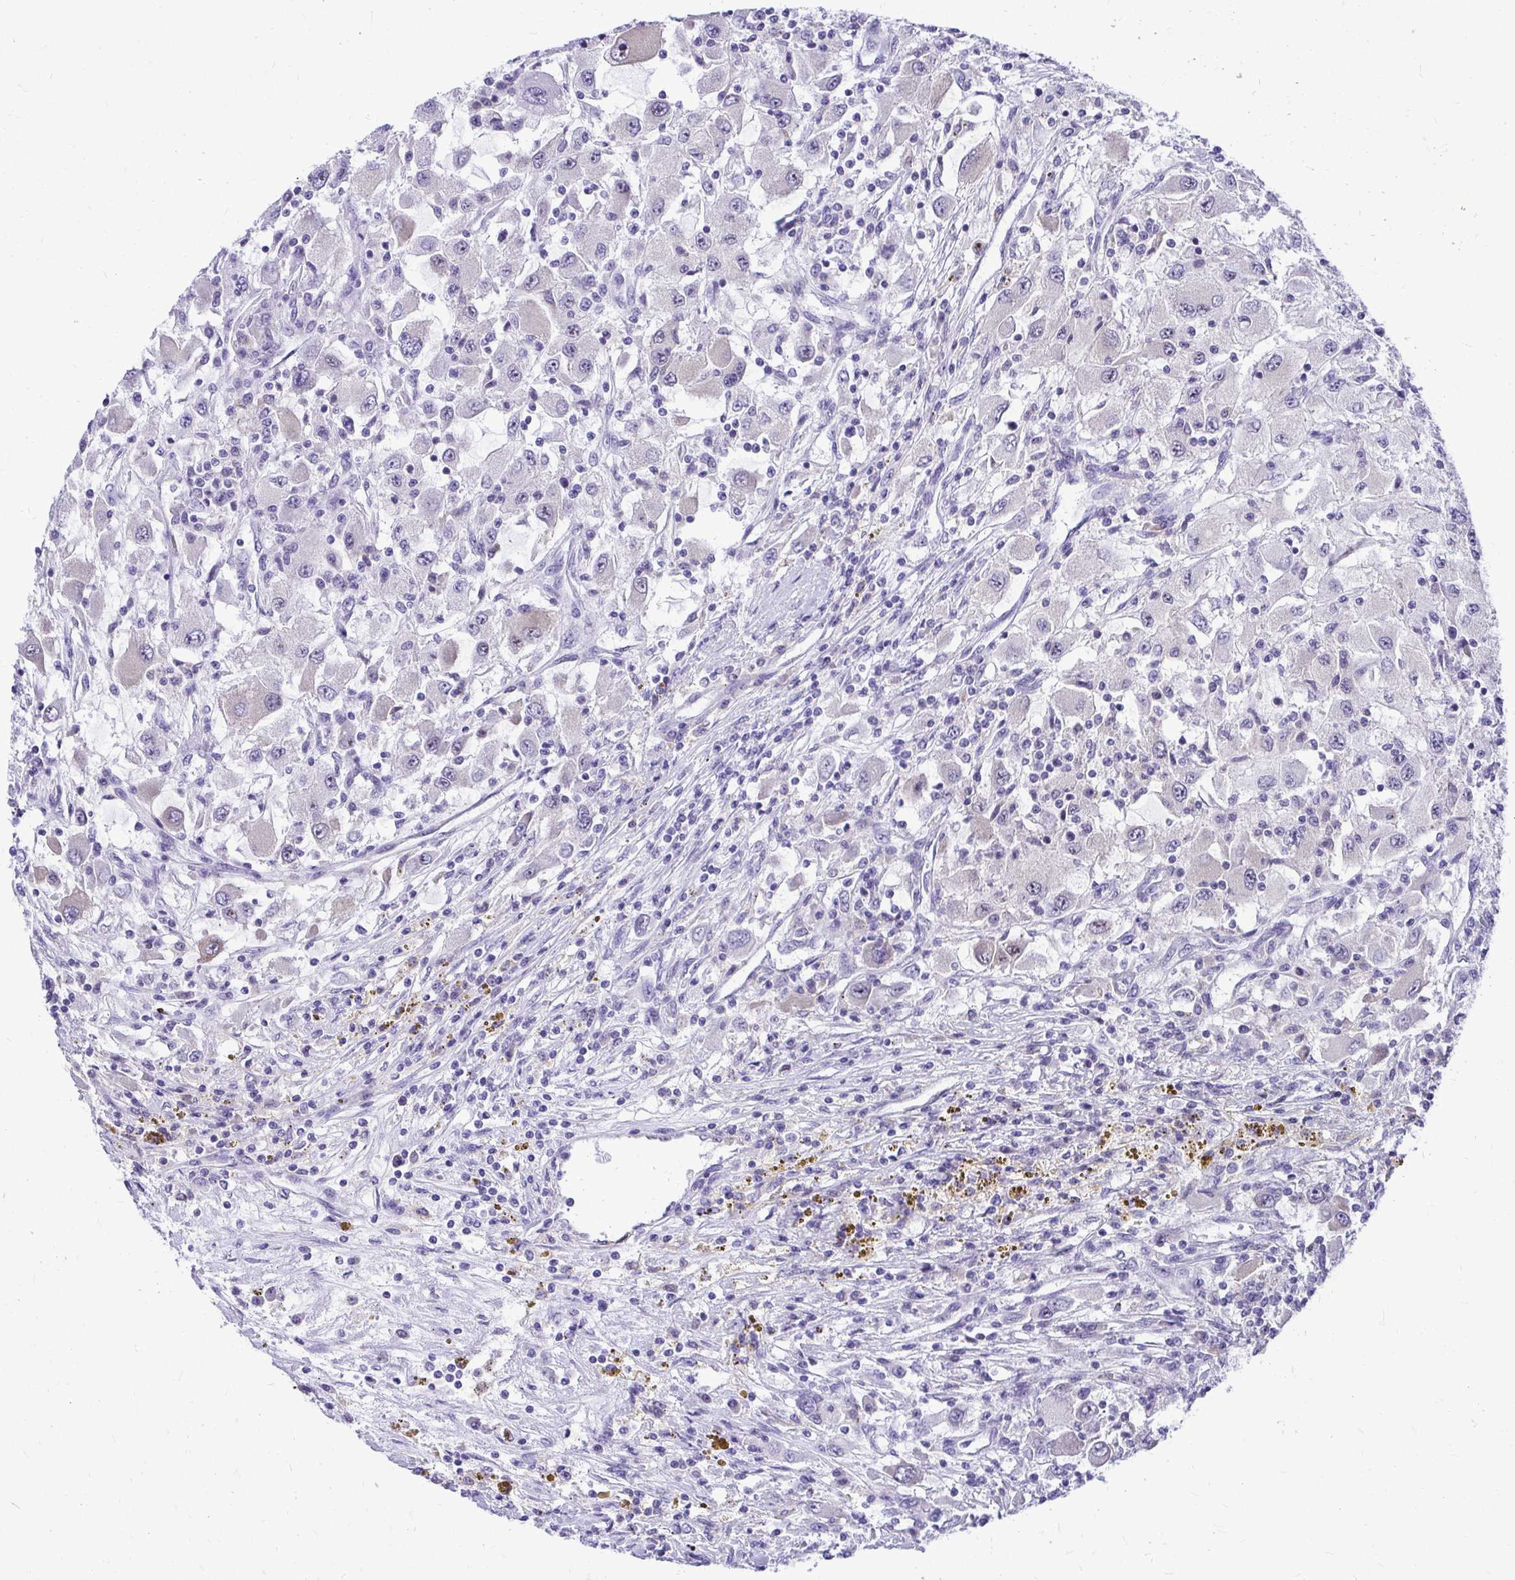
{"staining": {"intensity": "negative", "quantity": "none", "location": "none"}, "tissue": "renal cancer", "cell_type": "Tumor cells", "image_type": "cancer", "snomed": [{"axis": "morphology", "description": "Adenocarcinoma, NOS"}, {"axis": "topography", "description": "Kidney"}], "caption": "This is an immunohistochemistry histopathology image of human renal adenocarcinoma. There is no expression in tumor cells.", "gene": "NIFK", "patient": {"sex": "female", "age": 67}}